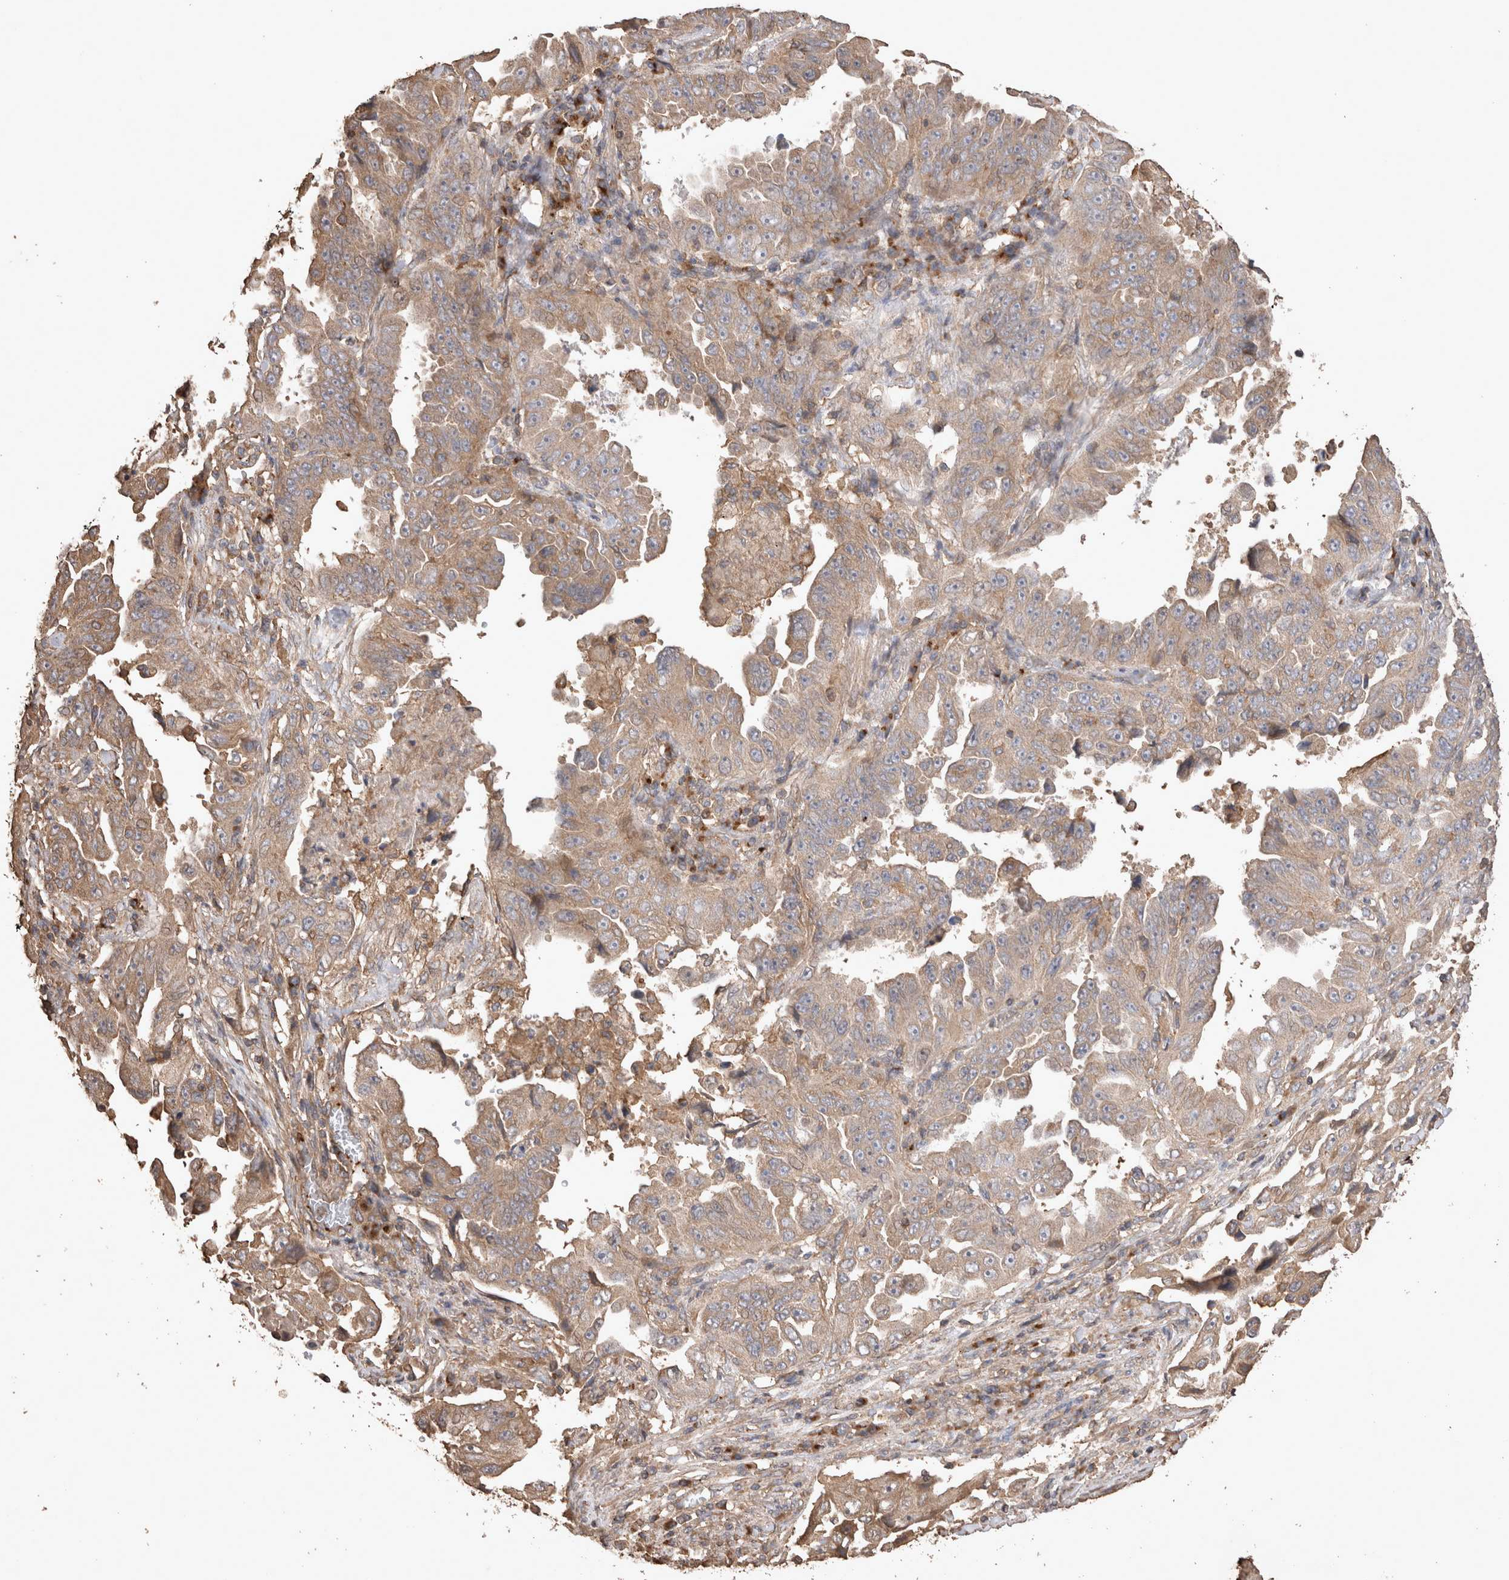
{"staining": {"intensity": "weak", "quantity": "25%-75%", "location": "cytoplasmic/membranous"}, "tissue": "lung cancer", "cell_type": "Tumor cells", "image_type": "cancer", "snomed": [{"axis": "morphology", "description": "Adenocarcinoma, NOS"}, {"axis": "topography", "description": "Lung"}], "caption": "Tumor cells show low levels of weak cytoplasmic/membranous positivity in about 25%-75% of cells in adenocarcinoma (lung). (DAB (3,3'-diaminobenzidine) = brown stain, brightfield microscopy at high magnification).", "gene": "SNX31", "patient": {"sex": "female", "age": 51}}